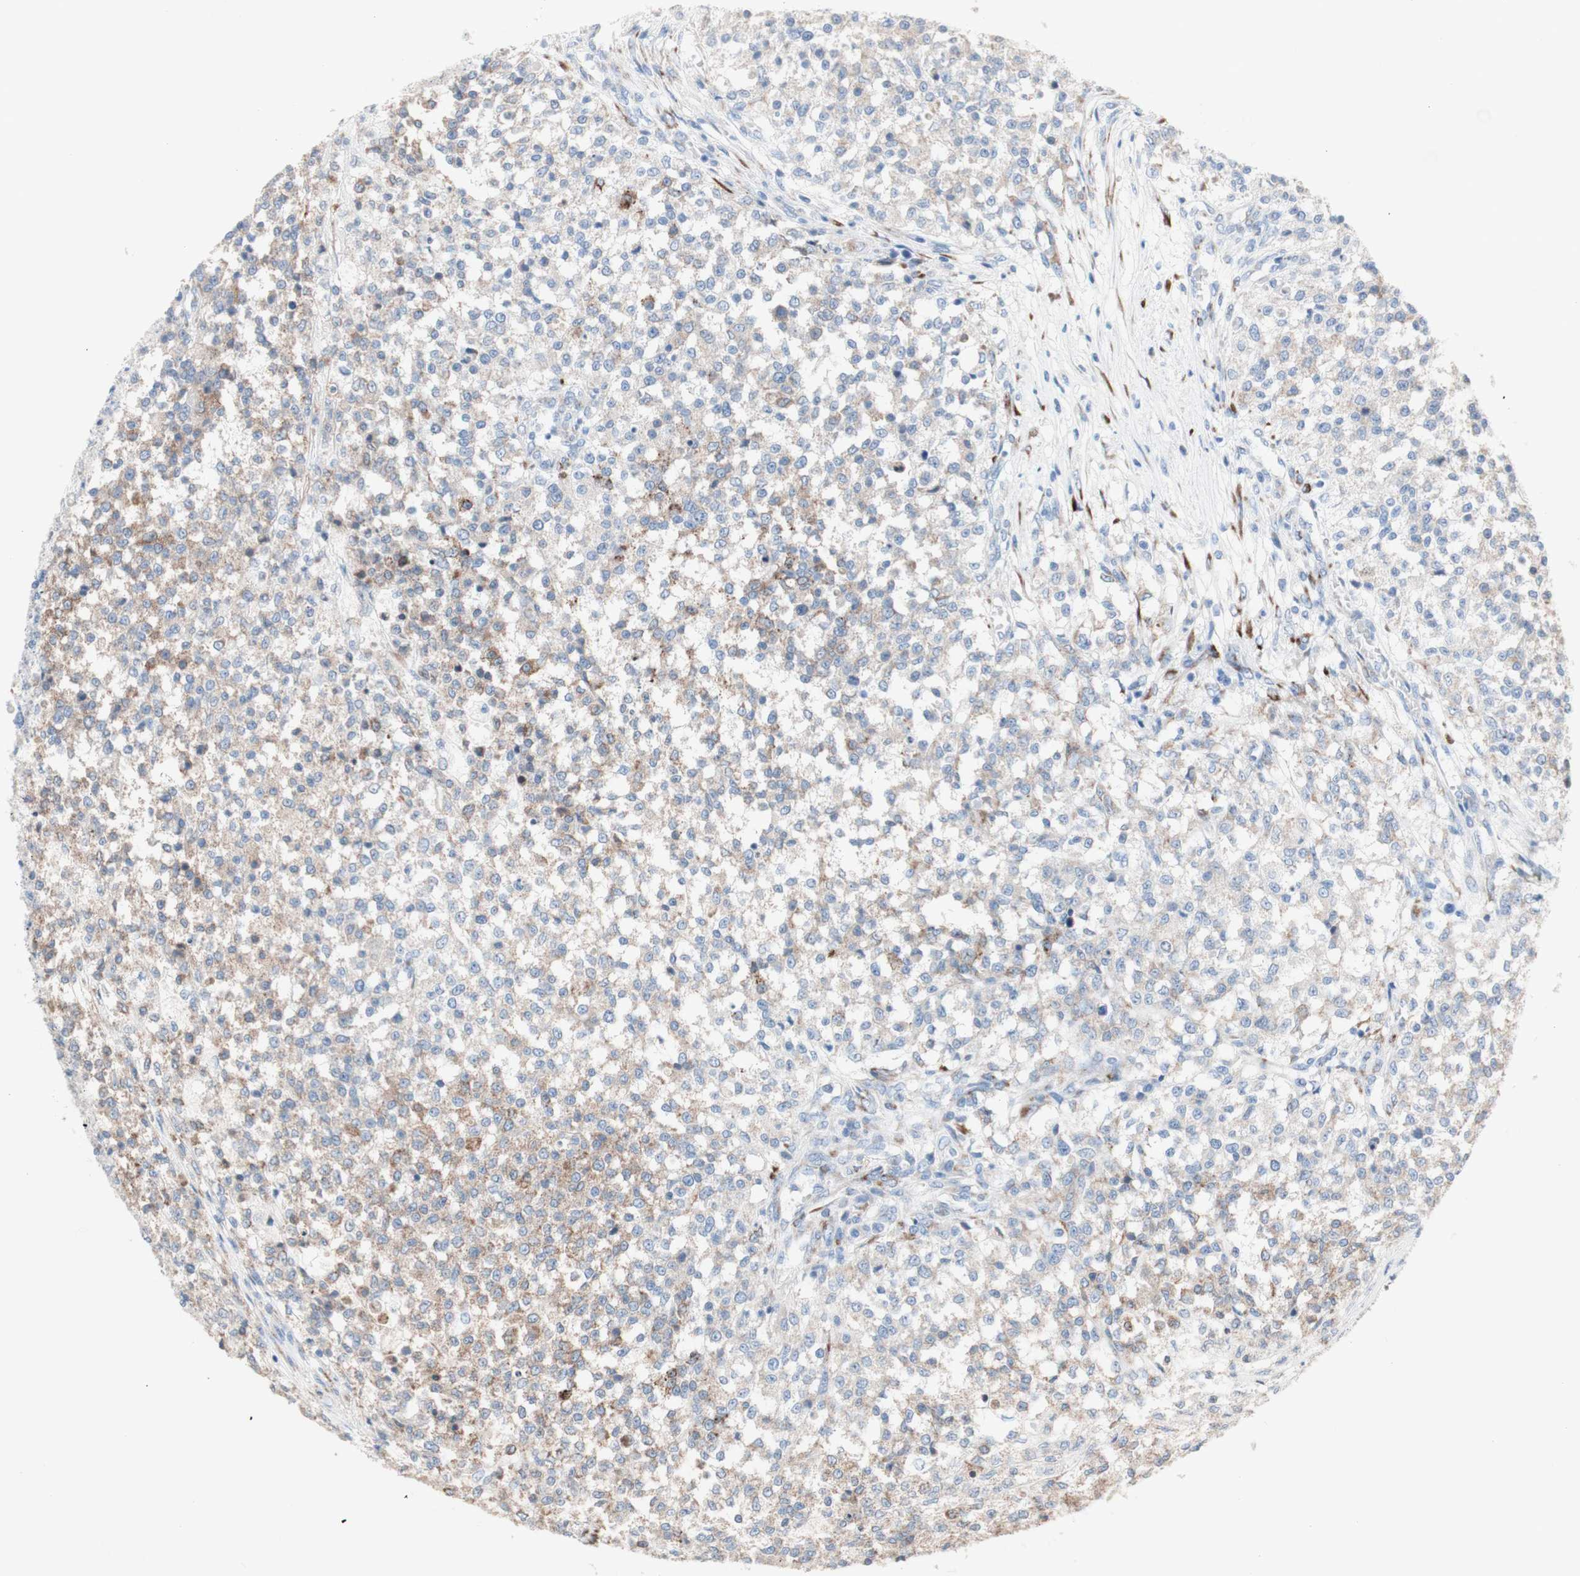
{"staining": {"intensity": "weak", "quantity": "25%-75%", "location": "cytoplasmic/membranous"}, "tissue": "testis cancer", "cell_type": "Tumor cells", "image_type": "cancer", "snomed": [{"axis": "morphology", "description": "Seminoma, NOS"}, {"axis": "topography", "description": "Testis"}], "caption": "A high-resolution photomicrograph shows immunohistochemistry (IHC) staining of testis cancer, which shows weak cytoplasmic/membranous staining in approximately 25%-75% of tumor cells. Using DAB (3,3'-diaminobenzidine) (brown) and hematoxylin (blue) stains, captured at high magnification using brightfield microscopy.", "gene": "AGPAT5", "patient": {"sex": "male", "age": 59}}